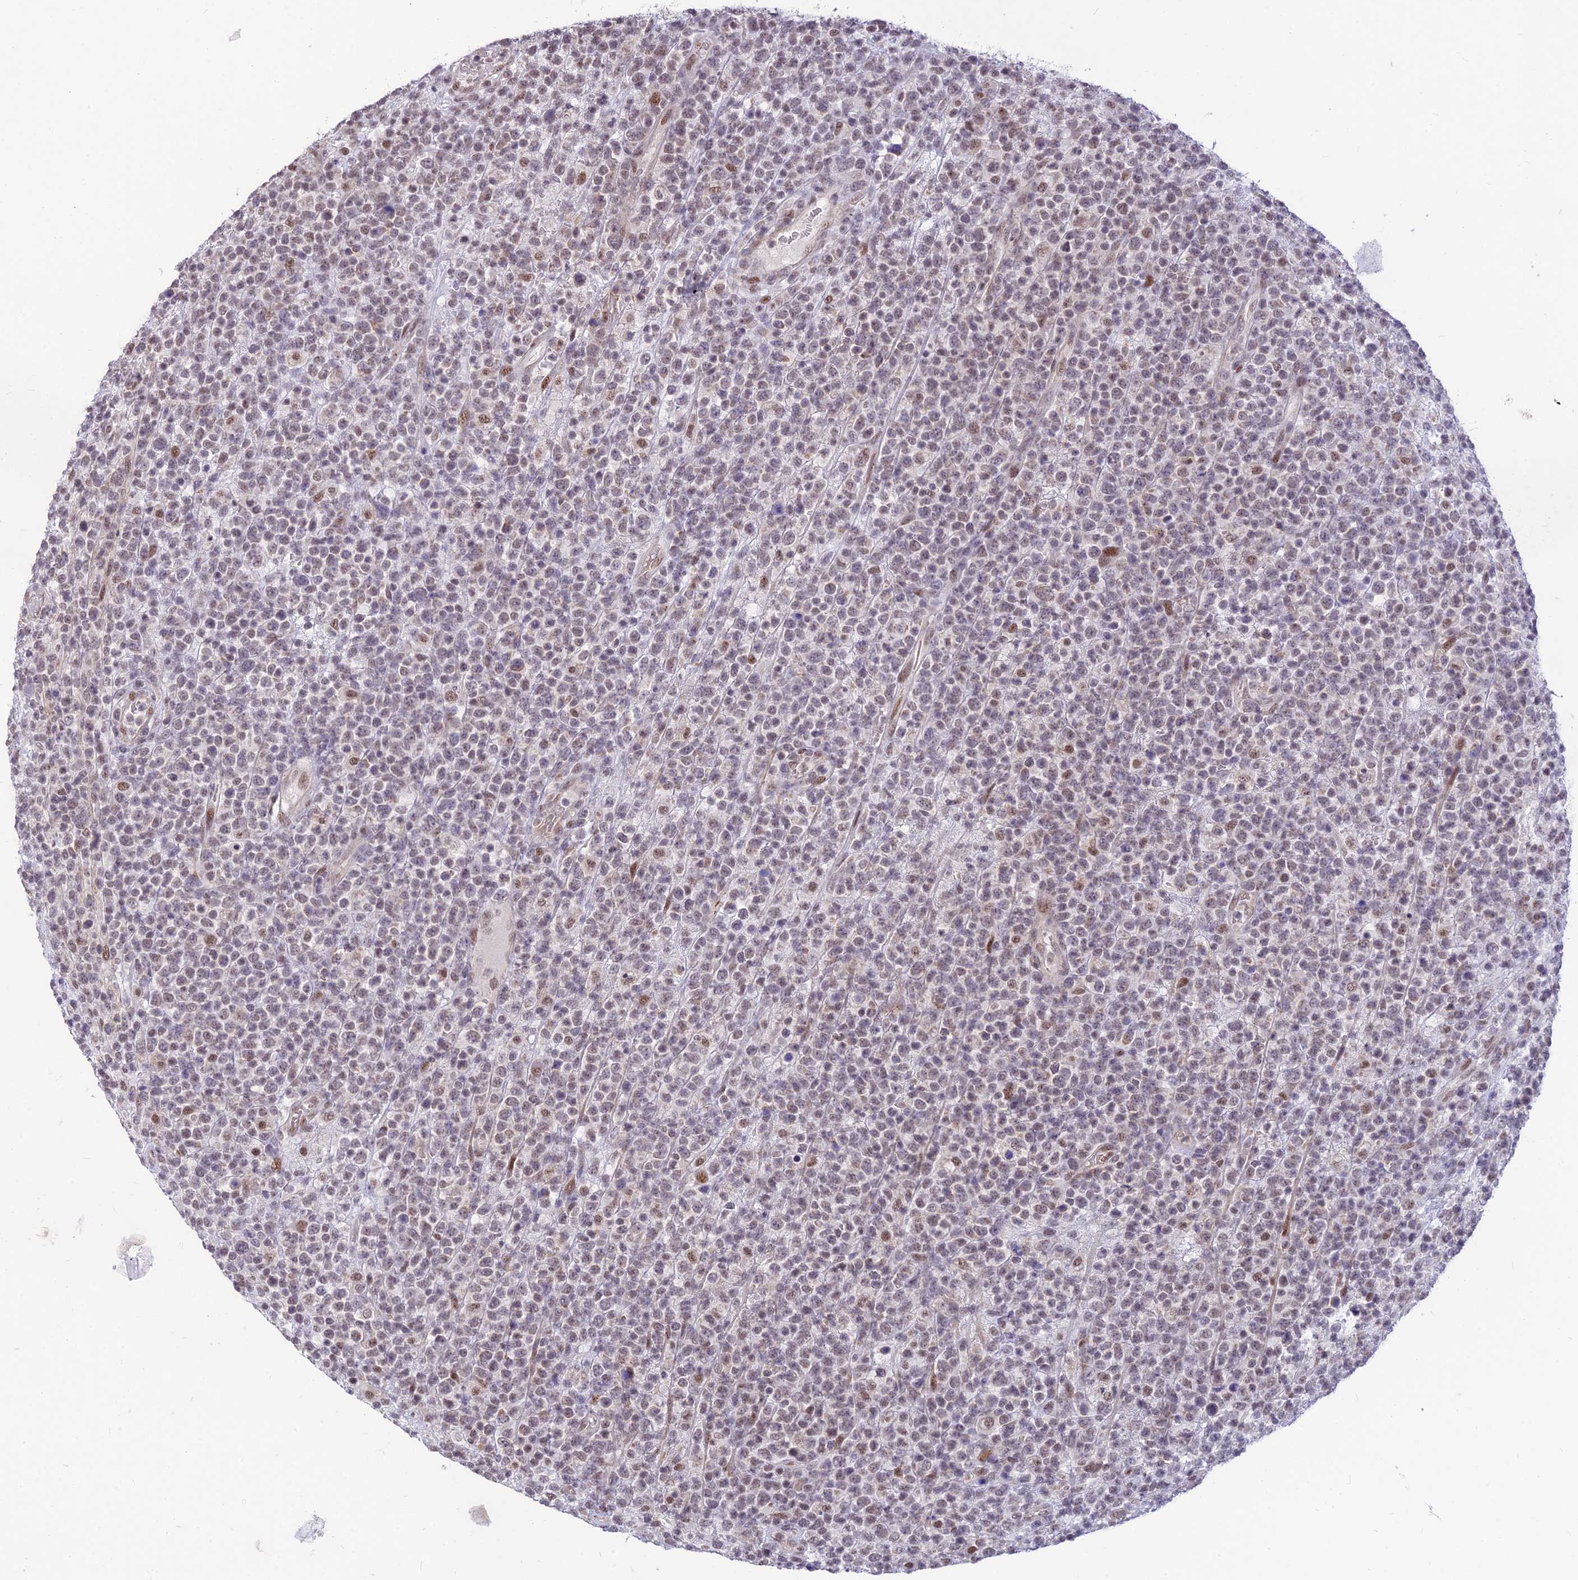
{"staining": {"intensity": "weak", "quantity": ">75%", "location": "nuclear"}, "tissue": "lymphoma", "cell_type": "Tumor cells", "image_type": "cancer", "snomed": [{"axis": "morphology", "description": "Malignant lymphoma, non-Hodgkin's type, High grade"}, {"axis": "topography", "description": "Colon"}], "caption": "Lymphoma tissue displays weak nuclear positivity in approximately >75% of tumor cells, visualized by immunohistochemistry. (DAB (3,3'-diaminobenzidine) IHC, brown staining for protein, blue staining for nuclei).", "gene": "MICOS13", "patient": {"sex": "female", "age": 53}}